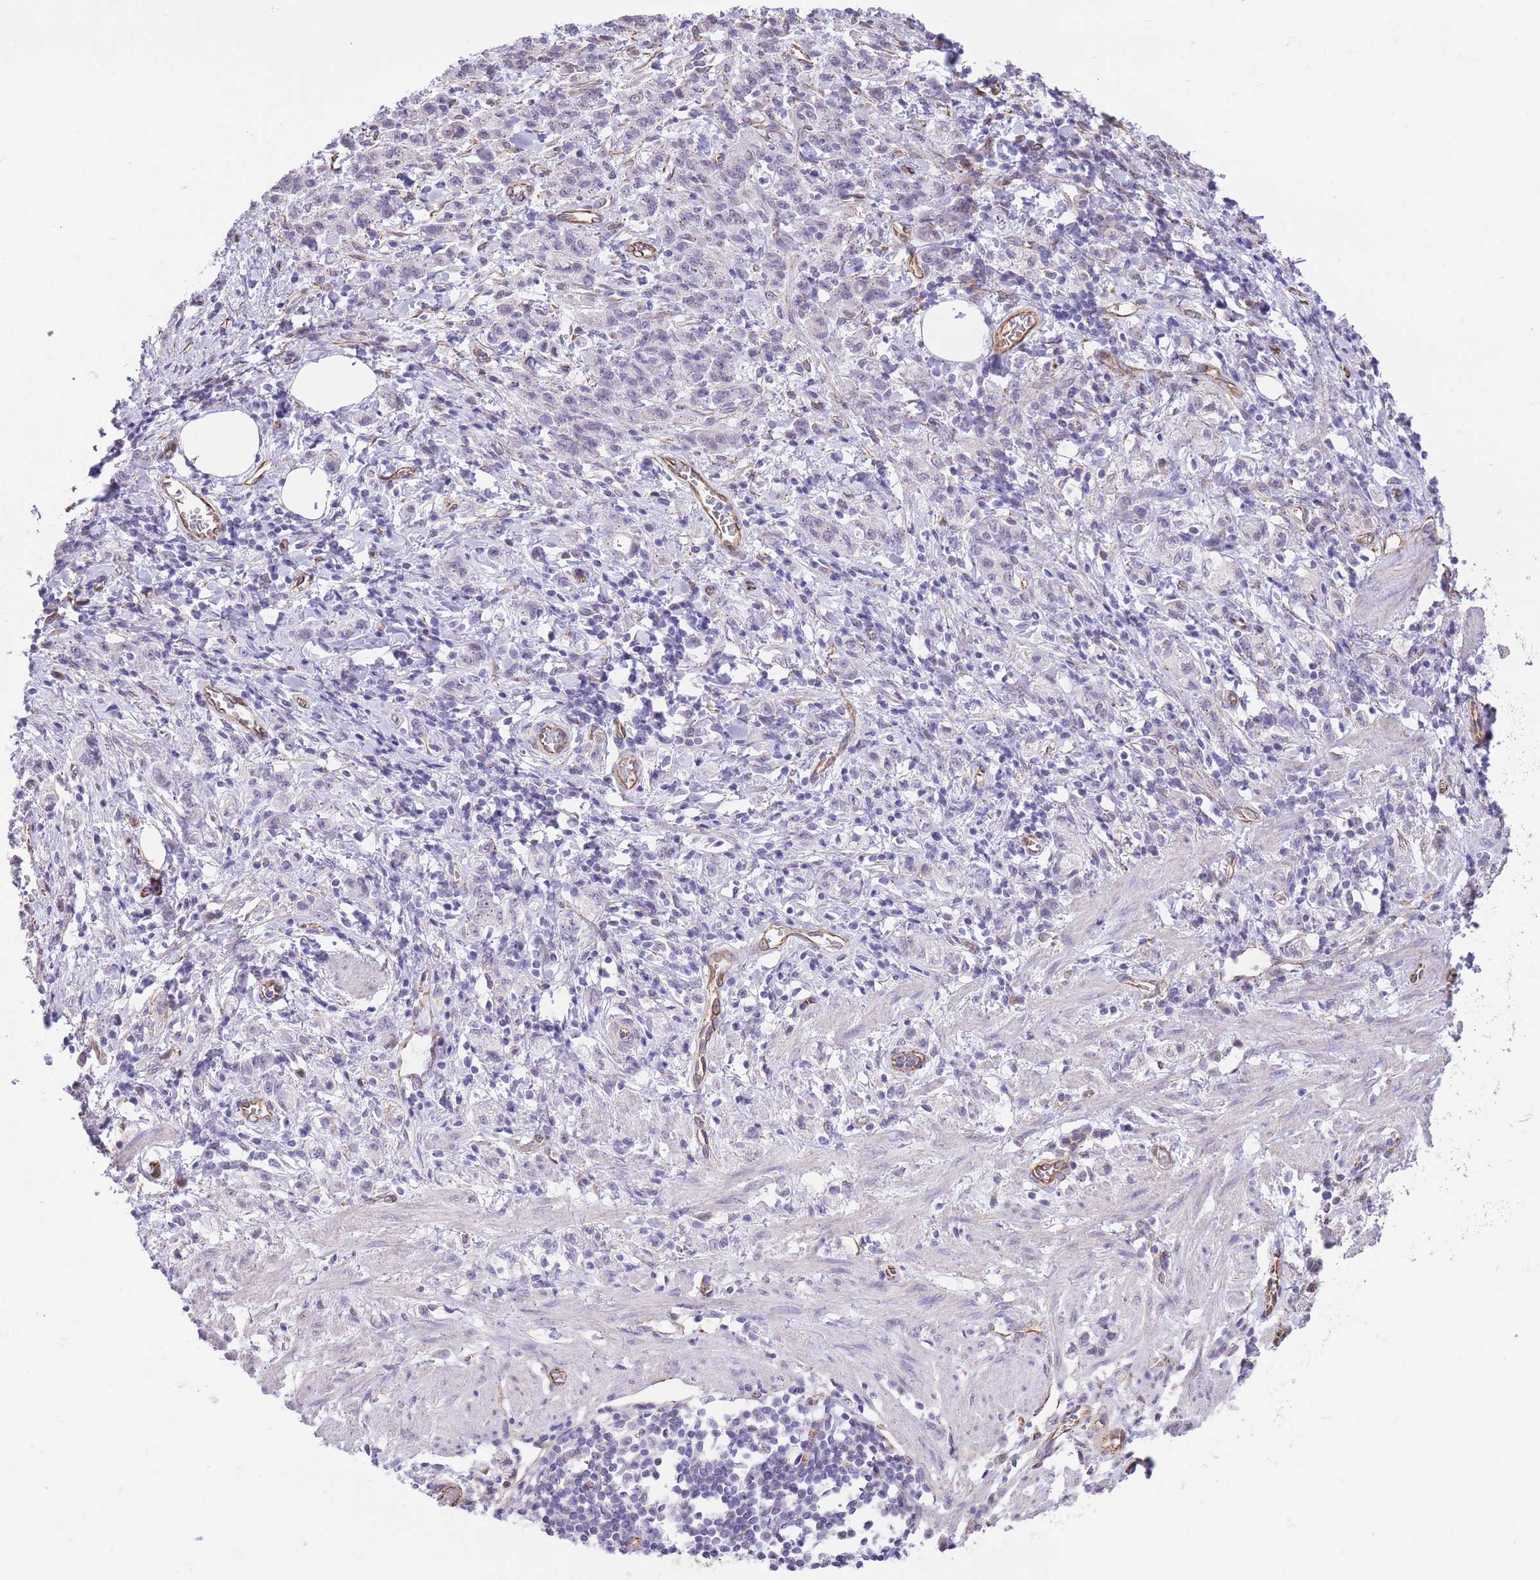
{"staining": {"intensity": "negative", "quantity": "none", "location": "none"}, "tissue": "stomach cancer", "cell_type": "Tumor cells", "image_type": "cancer", "snomed": [{"axis": "morphology", "description": "Adenocarcinoma, NOS"}, {"axis": "topography", "description": "Stomach"}], "caption": "A photomicrograph of adenocarcinoma (stomach) stained for a protein demonstrates no brown staining in tumor cells. The staining was performed using DAB to visualize the protein expression in brown, while the nuclei were stained in blue with hematoxylin (Magnification: 20x).", "gene": "PSG8", "patient": {"sex": "male", "age": 77}}